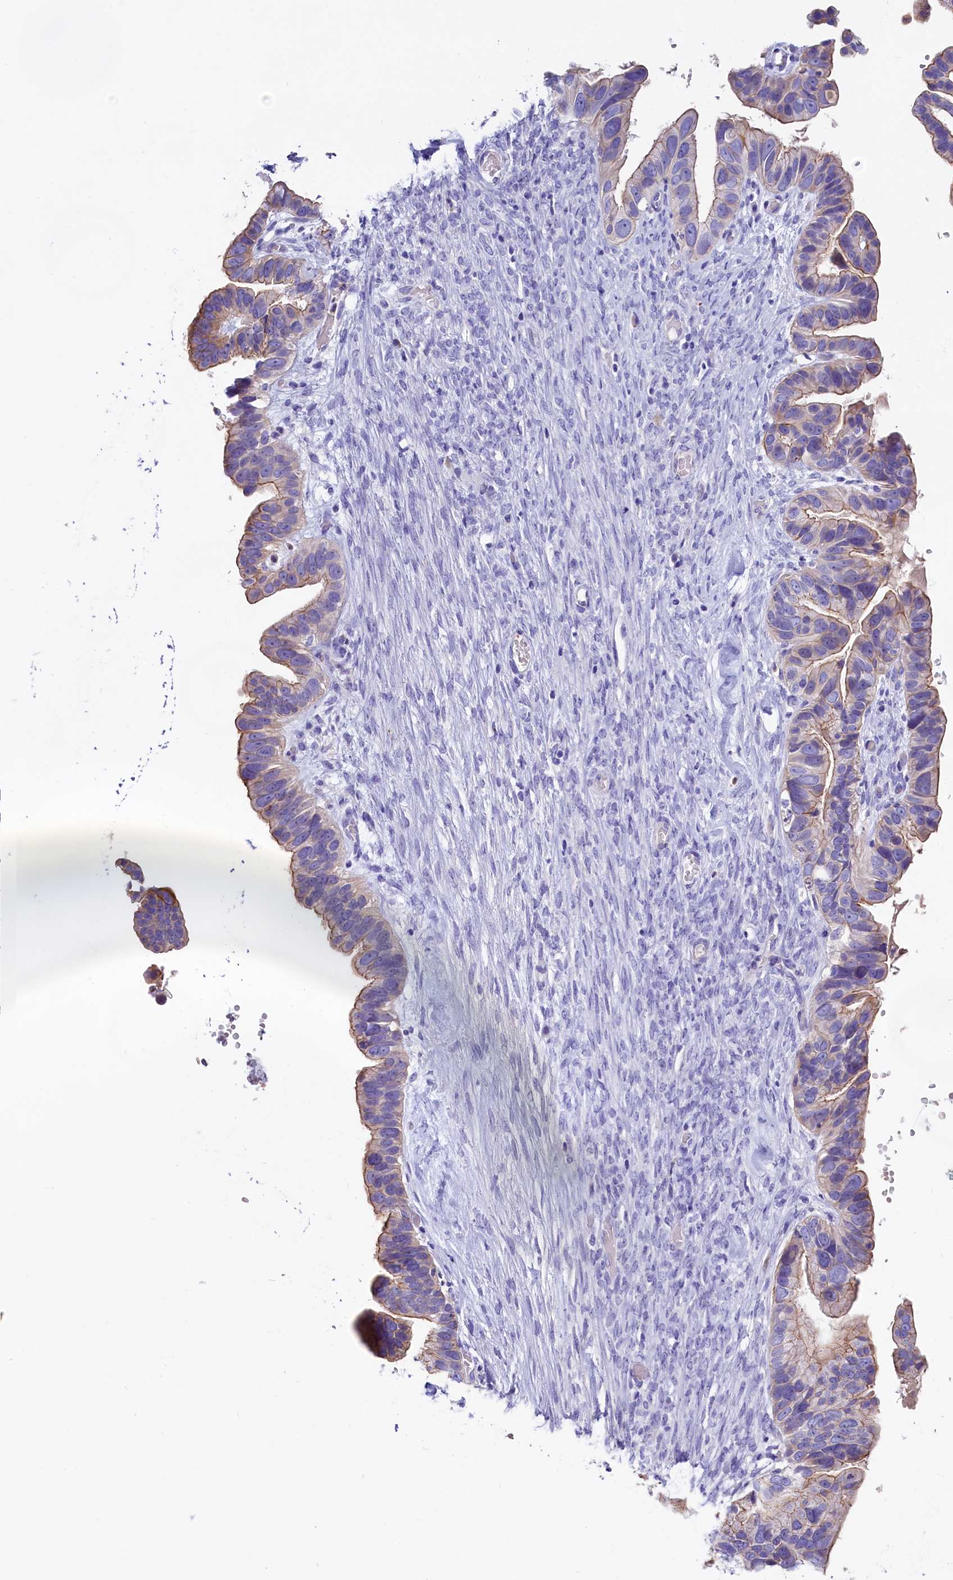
{"staining": {"intensity": "weak", "quantity": "25%-75%", "location": "cytoplasmic/membranous"}, "tissue": "ovarian cancer", "cell_type": "Tumor cells", "image_type": "cancer", "snomed": [{"axis": "morphology", "description": "Cystadenocarcinoma, serous, NOS"}, {"axis": "topography", "description": "Ovary"}], "caption": "Immunohistochemistry staining of ovarian cancer (serous cystadenocarcinoma), which shows low levels of weak cytoplasmic/membranous expression in approximately 25%-75% of tumor cells indicating weak cytoplasmic/membranous protein expression. The staining was performed using DAB (brown) for protein detection and nuclei were counterstained in hematoxylin (blue).", "gene": "SULT2A1", "patient": {"sex": "female", "age": 56}}